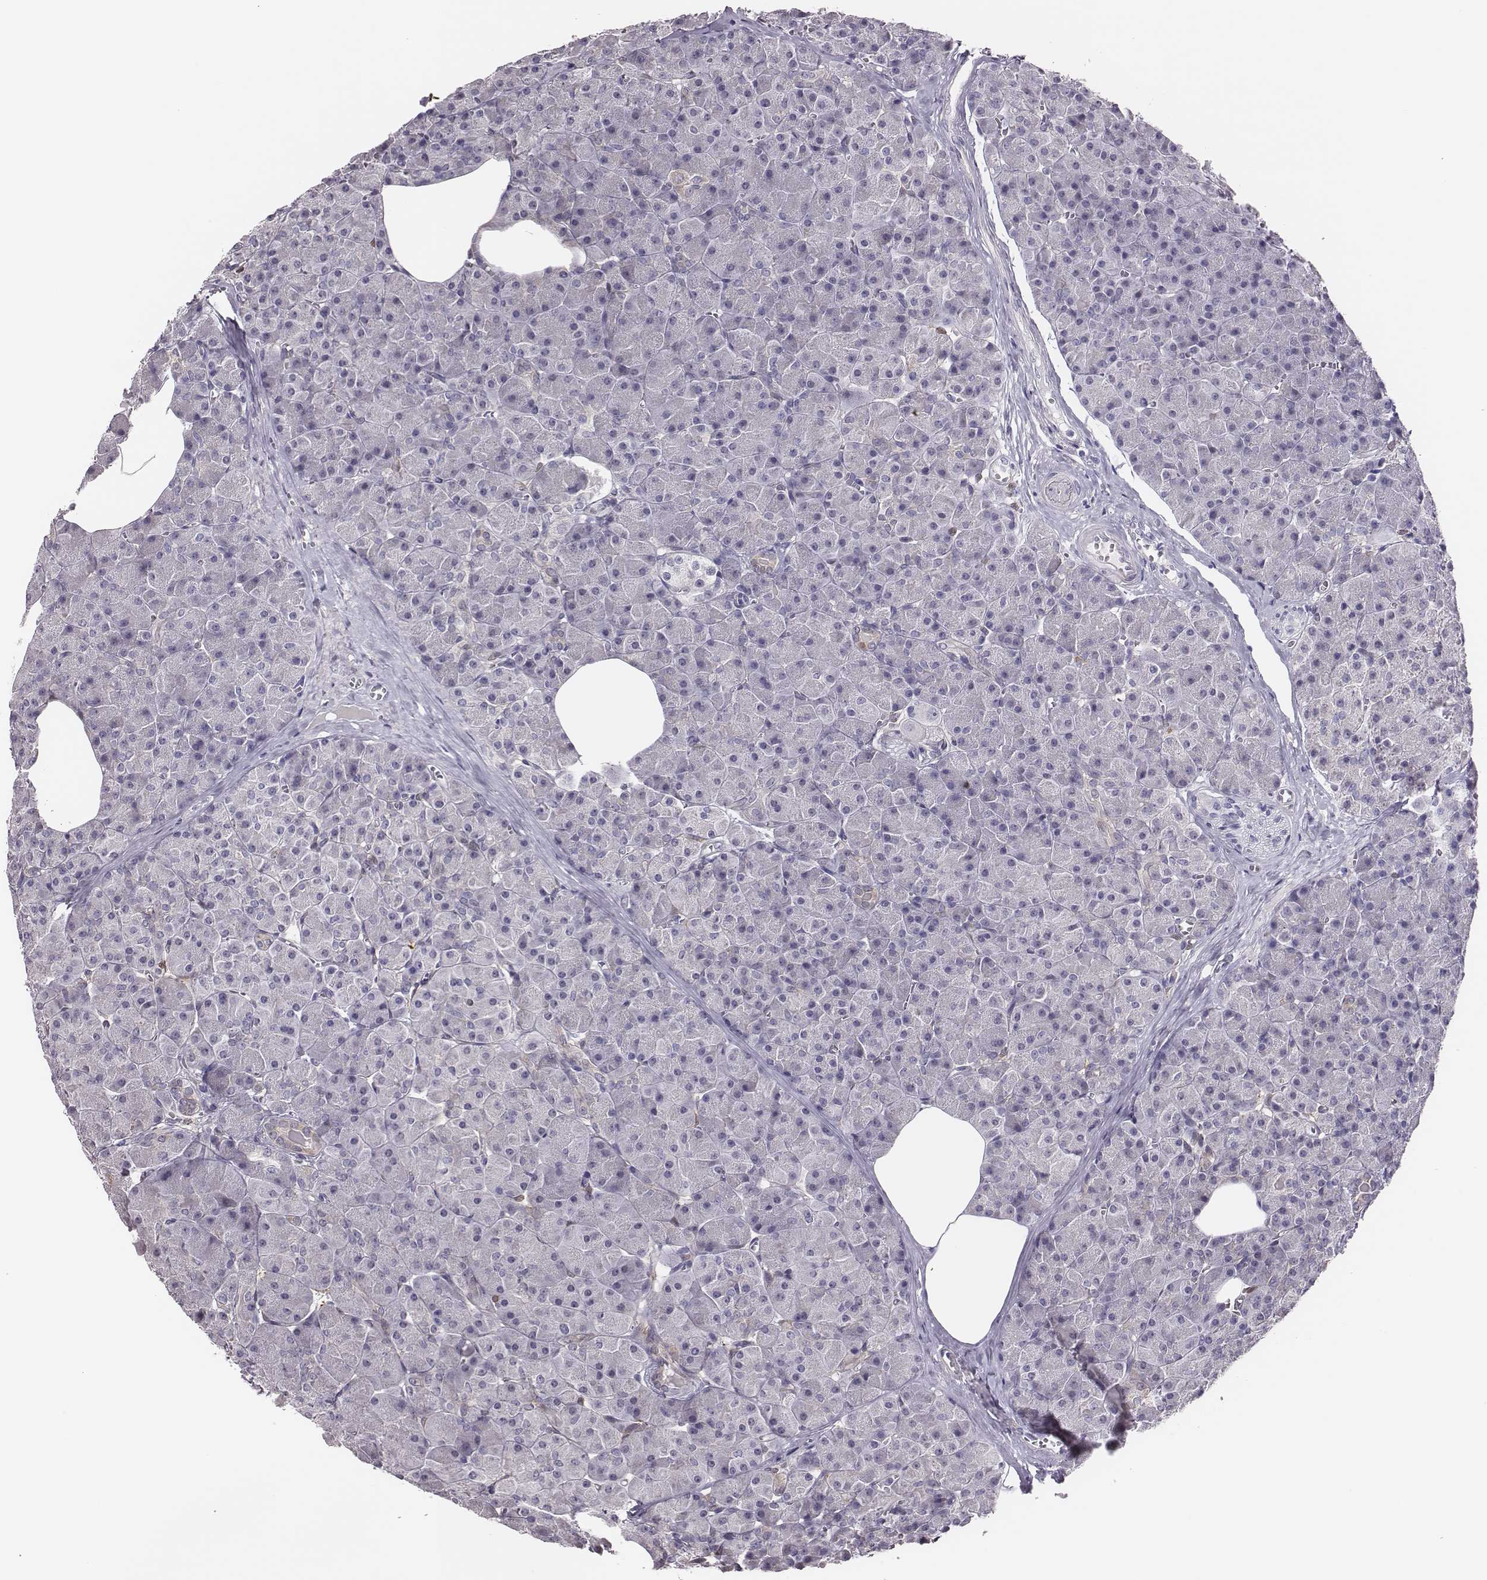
{"staining": {"intensity": "weak", "quantity": "<25%", "location": "cytoplasmic/membranous,nuclear"}, "tissue": "pancreas", "cell_type": "Exocrine glandular cells", "image_type": "normal", "snomed": [{"axis": "morphology", "description": "Normal tissue, NOS"}, {"axis": "topography", "description": "Pancreas"}], "caption": "High magnification brightfield microscopy of normal pancreas stained with DAB (brown) and counterstained with hematoxylin (blue): exocrine glandular cells show no significant staining. The staining is performed using DAB brown chromogen with nuclei counter-stained in using hematoxylin.", "gene": "SCML2", "patient": {"sex": "female", "age": 45}}